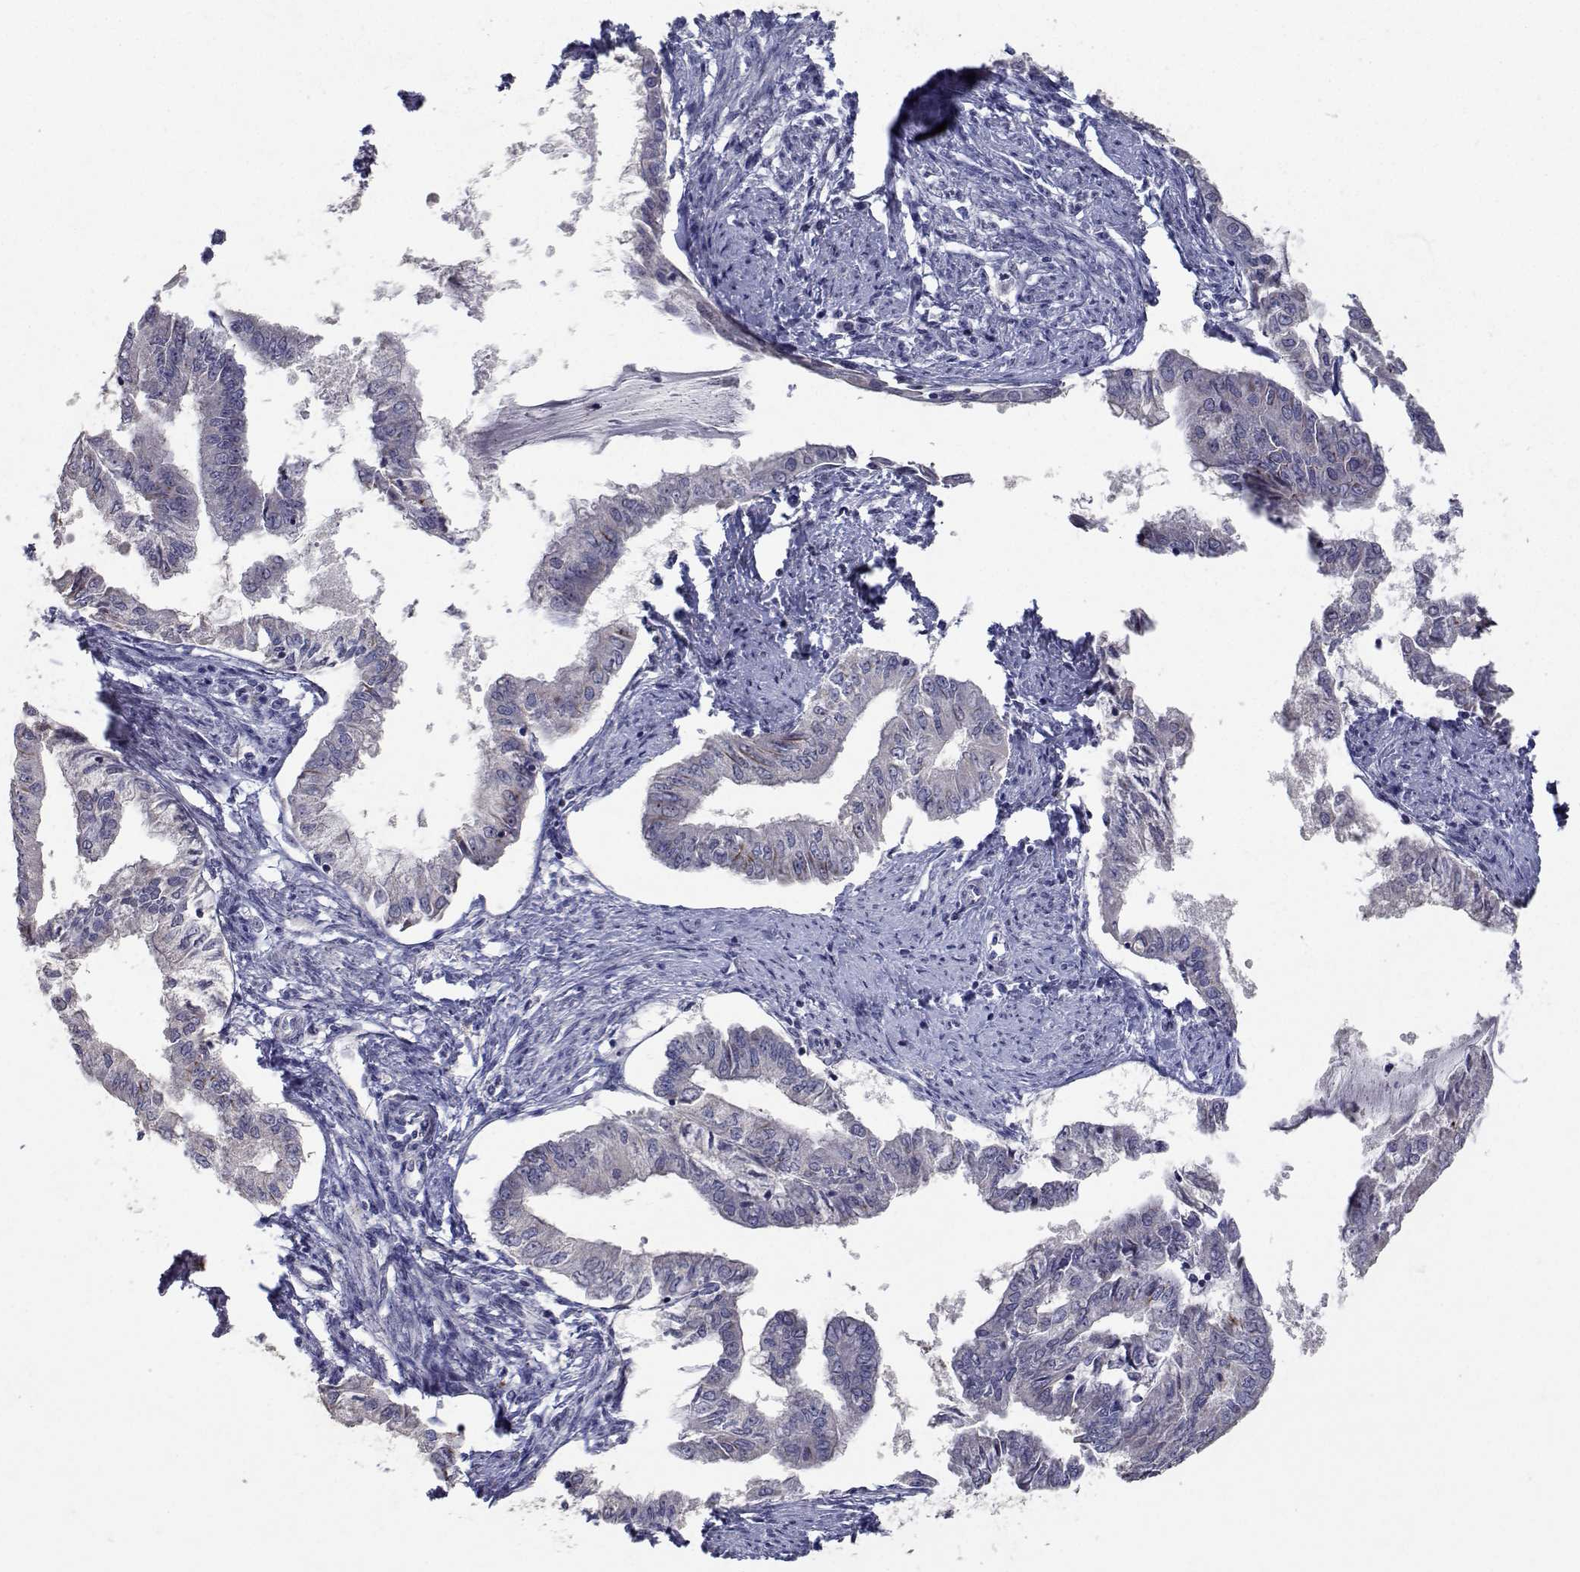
{"staining": {"intensity": "negative", "quantity": "none", "location": "none"}, "tissue": "endometrial cancer", "cell_type": "Tumor cells", "image_type": "cancer", "snomed": [{"axis": "morphology", "description": "Adenocarcinoma, NOS"}, {"axis": "topography", "description": "Endometrium"}], "caption": "This is an immunohistochemistry (IHC) histopathology image of endometrial adenocarcinoma. There is no staining in tumor cells.", "gene": "RBPJL", "patient": {"sex": "female", "age": 76}}